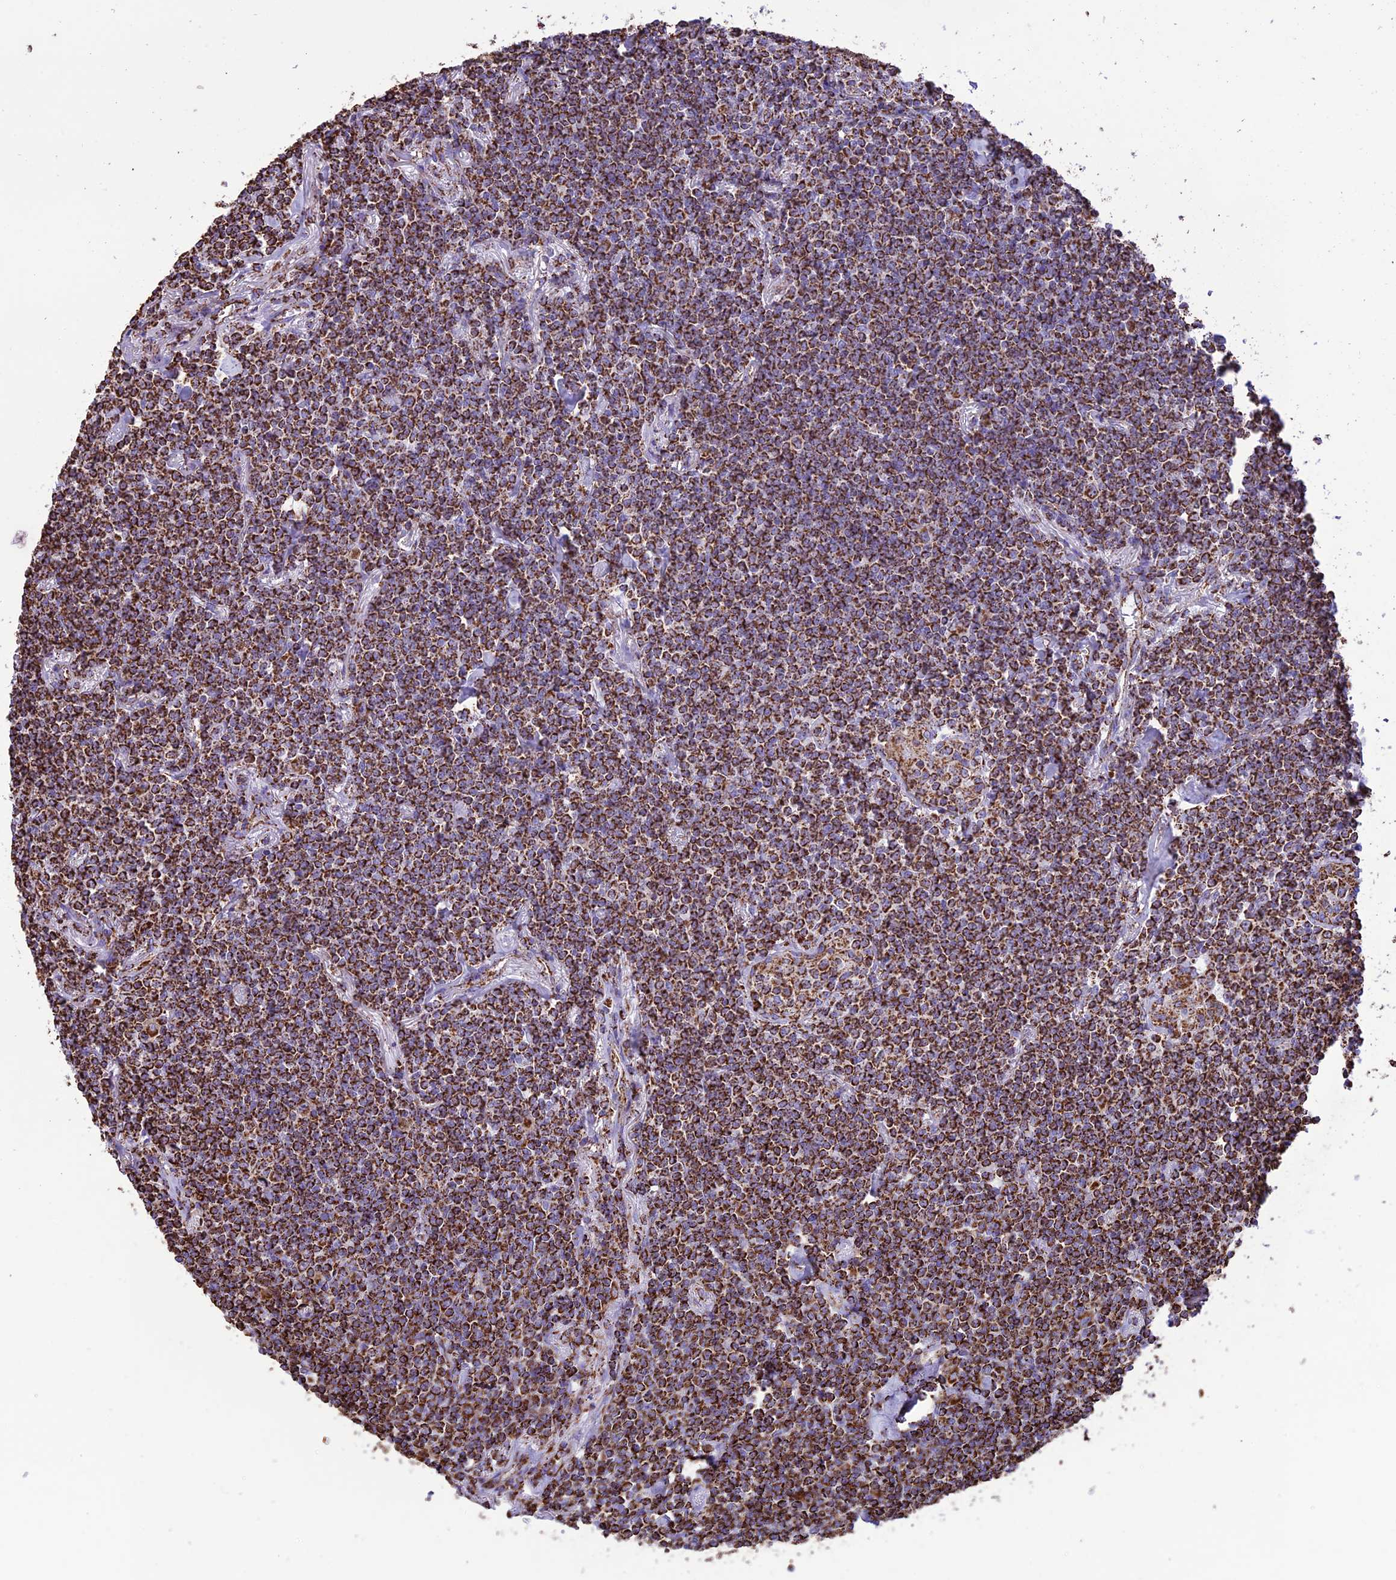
{"staining": {"intensity": "strong", "quantity": ">75%", "location": "cytoplasmic/membranous"}, "tissue": "lymphoma", "cell_type": "Tumor cells", "image_type": "cancer", "snomed": [{"axis": "morphology", "description": "Malignant lymphoma, non-Hodgkin's type, Low grade"}, {"axis": "topography", "description": "Lung"}], "caption": "Immunohistochemical staining of human low-grade malignant lymphoma, non-Hodgkin's type demonstrates high levels of strong cytoplasmic/membranous protein expression in approximately >75% of tumor cells. (brown staining indicates protein expression, while blue staining denotes nuclei).", "gene": "NDUFAF1", "patient": {"sex": "female", "age": 71}}